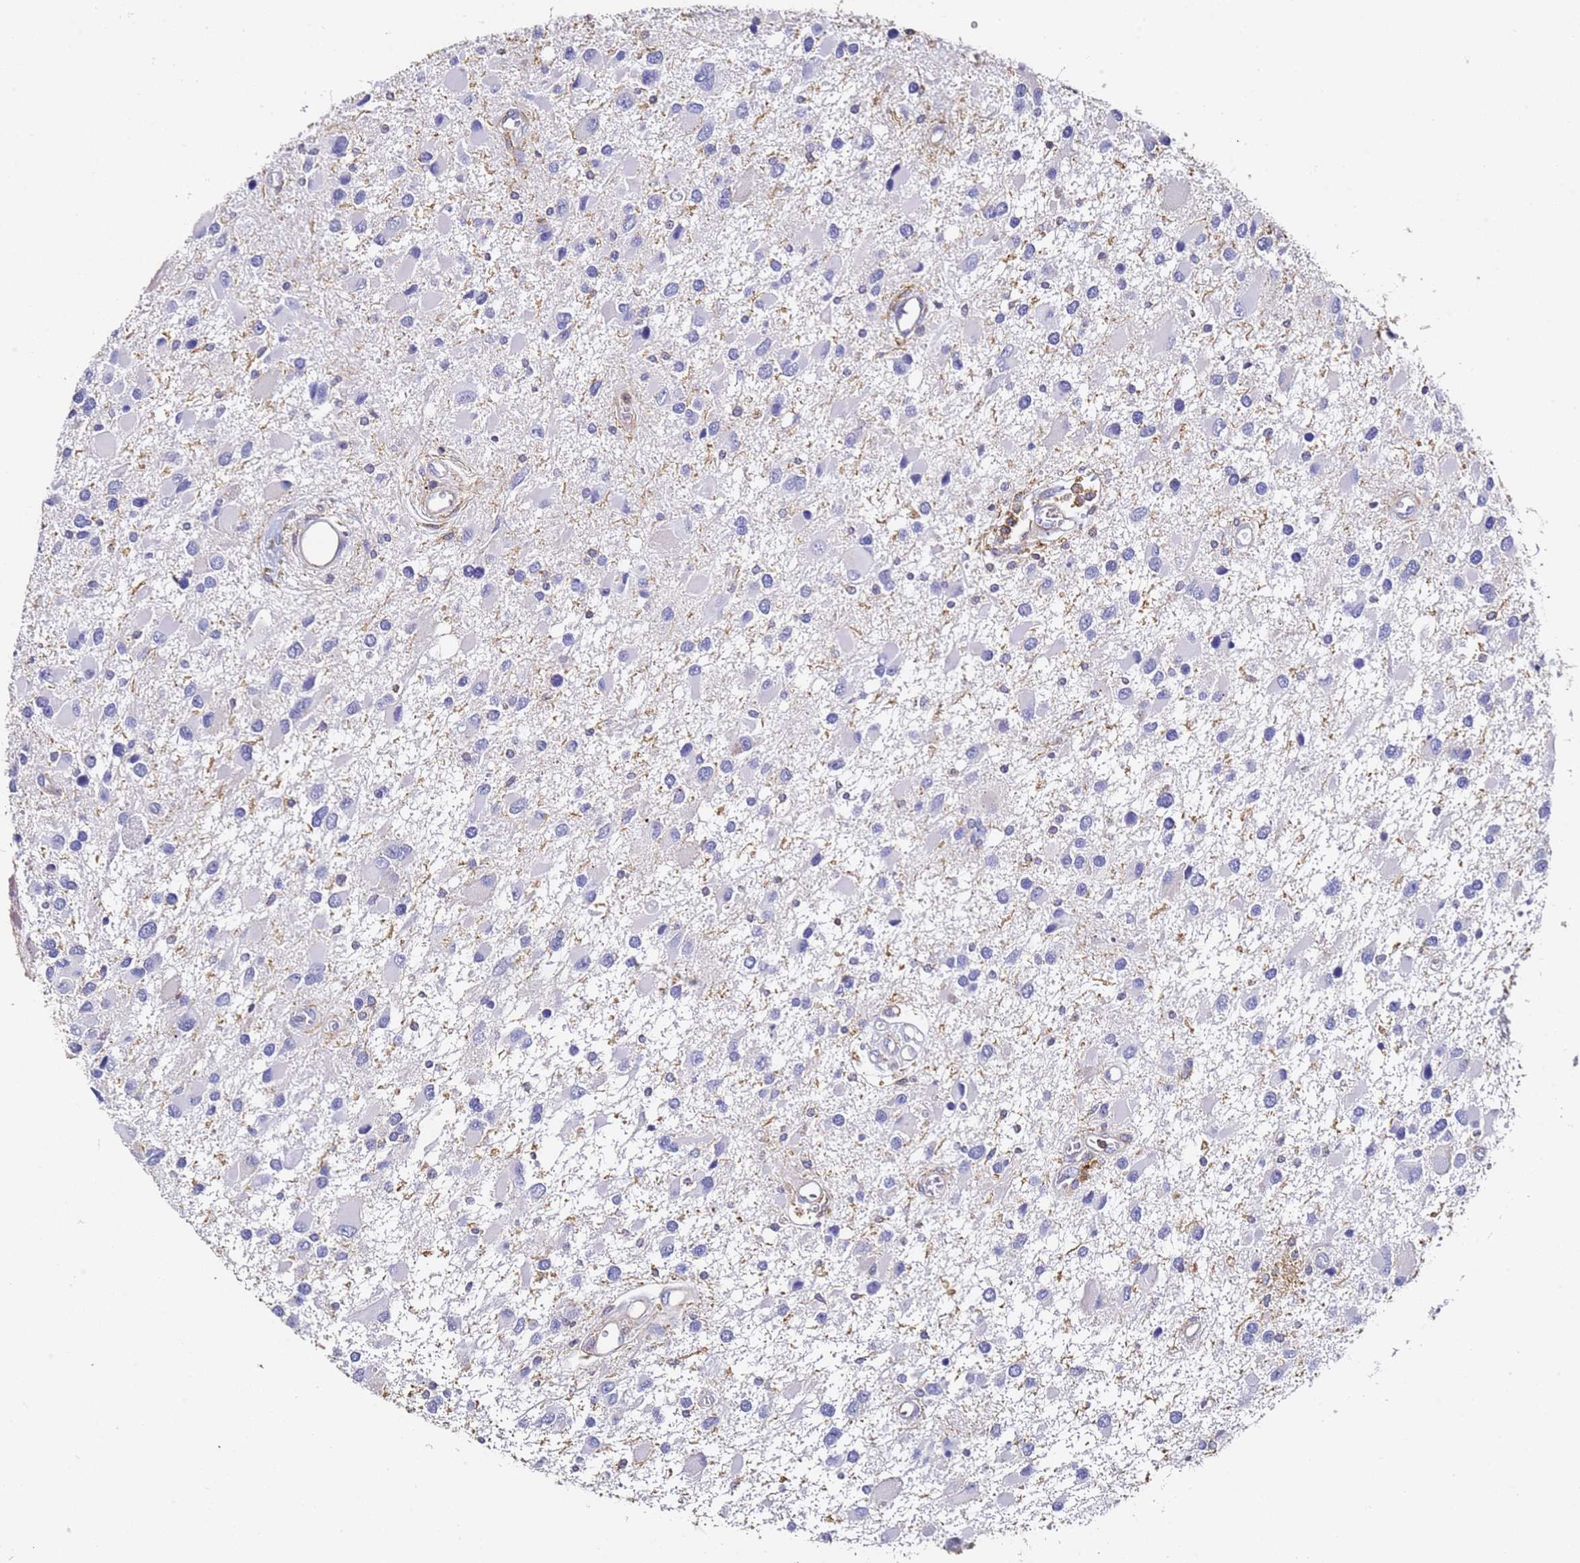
{"staining": {"intensity": "negative", "quantity": "none", "location": "none"}, "tissue": "glioma", "cell_type": "Tumor cells", "image_type": "cancer", "snomed": [{"axis": "morphology", "description": "Glioma, malignant, High grade"}, {"axis": "topography", "description": "Brain"}], "caption": "This is an immunohistochemistry (IHC) micrograph of human malignant glioma (high-grade). There is no positivity in tumor cells.", "gene": "ZNF671", "patient": {"sex": "male", "age": 53}}